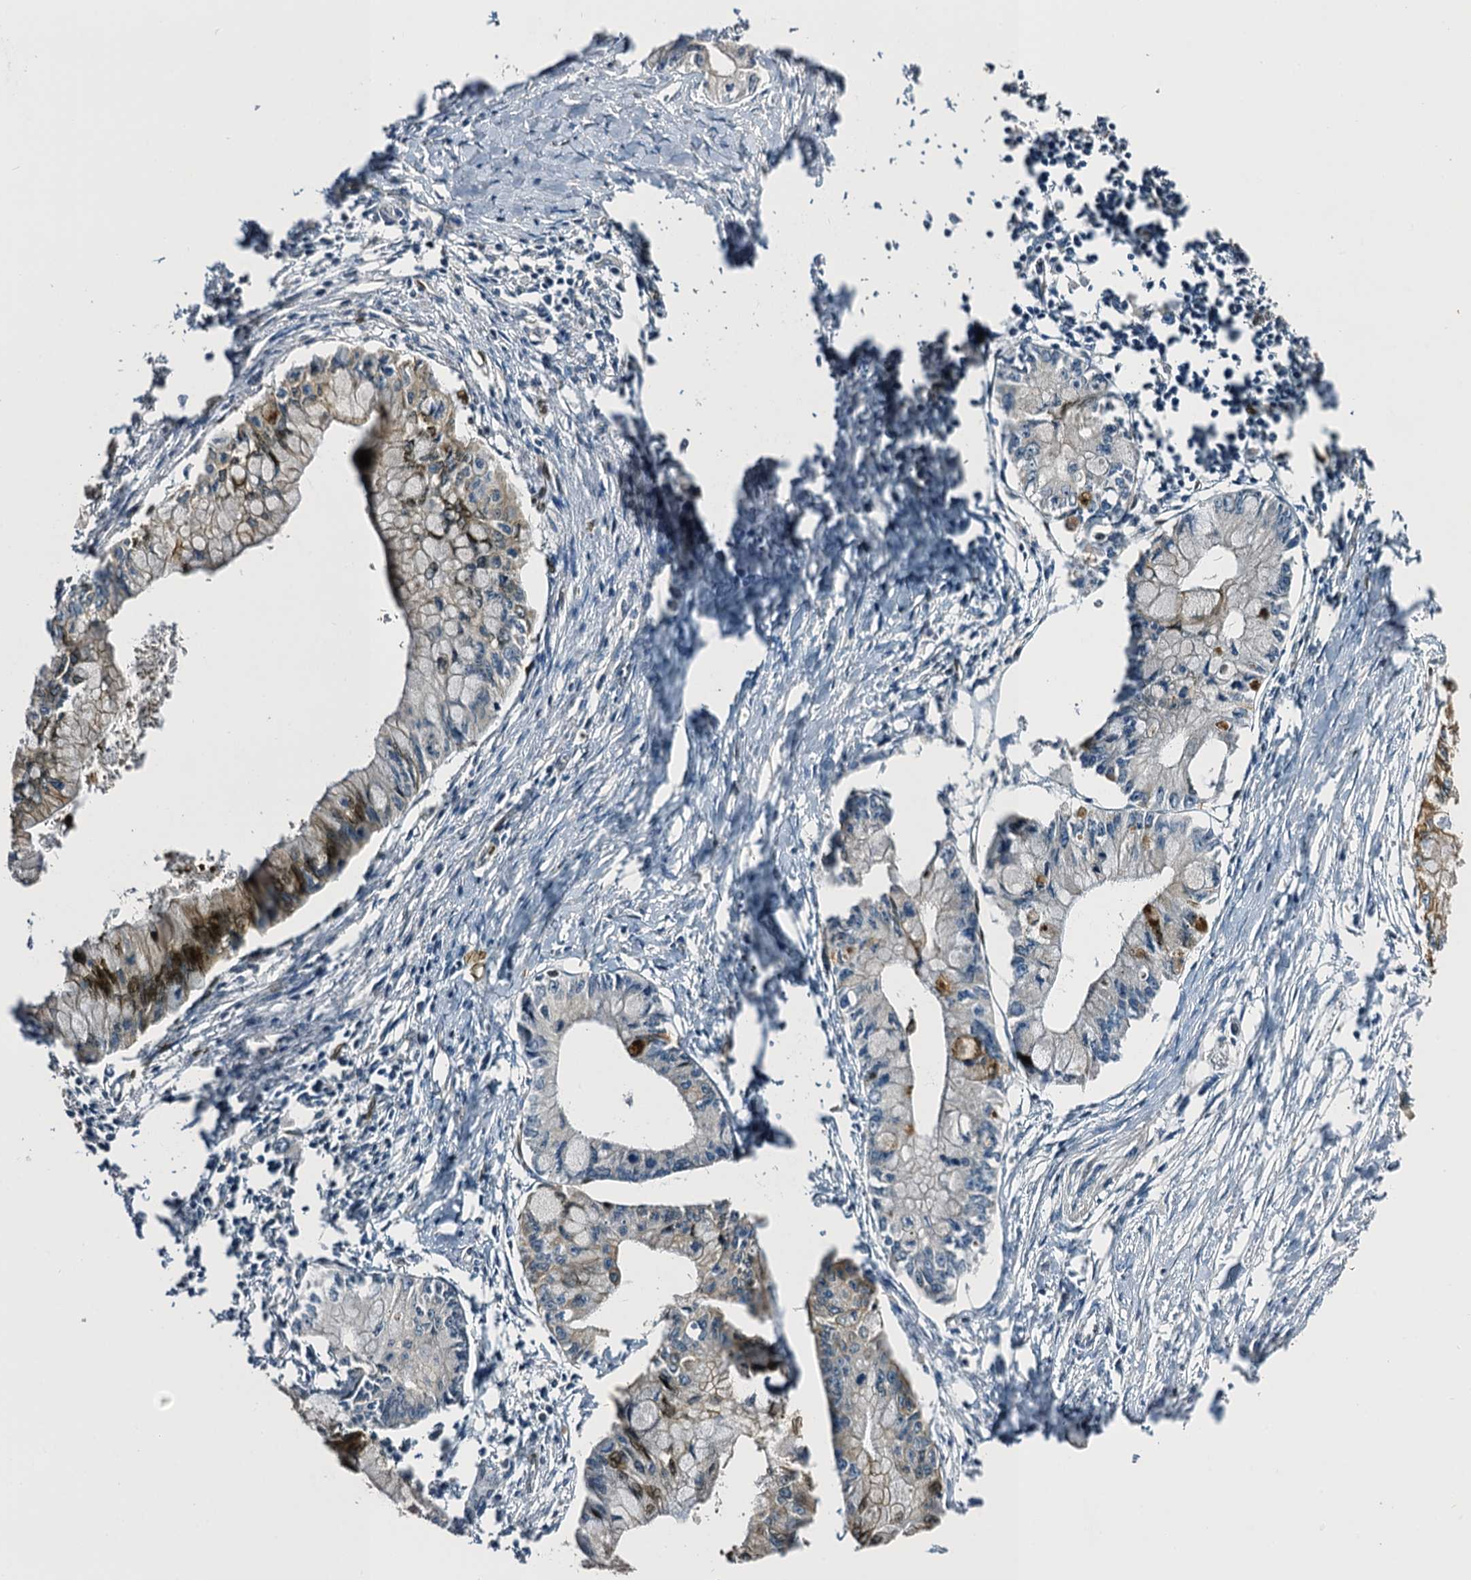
{"staining": {"intensity": "moderate", "quantity": "<25%", "location": "cytoplasmic/membranous,nuclear"}, "tissue": "pancreatic cancer", "cell_type": "Tumor cells", "image_type": "cancer", "snomed": [{"axis": "morphology", "description": "Adenocarcinoma, NOS"}, {"axis": "topography", "description": "Pancreas"}], "caption": "Human adenocarcinoma (pancreatic) stained with a brown dye shows moderate cytoplasmic/membranous and nuclear positive staining in approximately <25% of tumor cells.", "gene": "SLC11A2", "patient": {"sex": "male", "age": 48}}